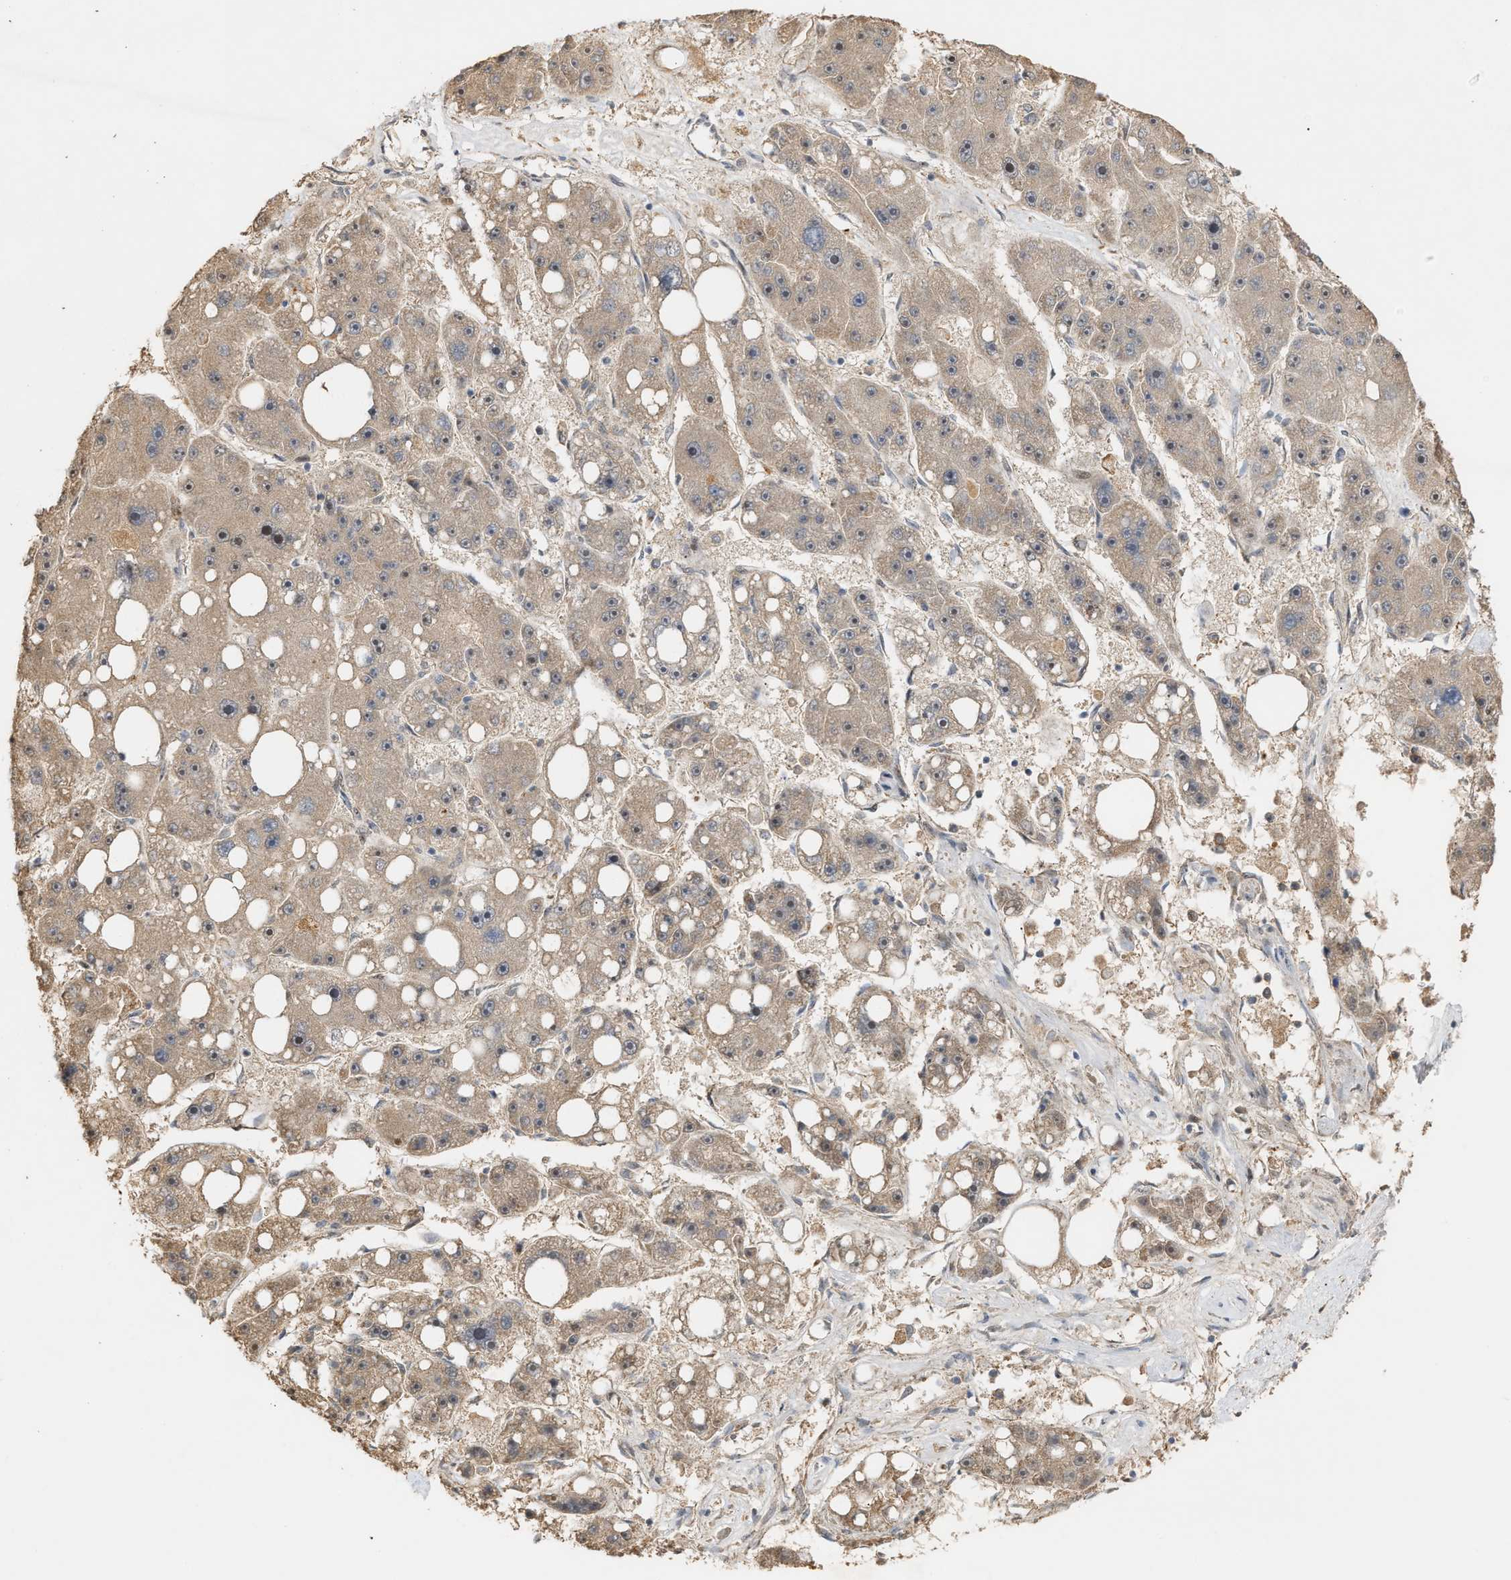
{"staining": {"intensity": "negative", "quantity": "none", "location": "none"}, "tissue": "liver cancer", "cell_type": "Tumor cells", "image_type": "cancer", "snomed": [{"axis": "morphology", "description": "Carcinoma, Hepatocellular, NOS"}, {"axis": "topography", "description": "Liver"}], "caption": "High power microscopy micrograph of an IHC photomicrograph of hepatocellular carcinoma (liver), revealing no significant positivity in tumor cells.", "gene": "ZFAND5", "patient": {"sex": "female", "age": 61}}